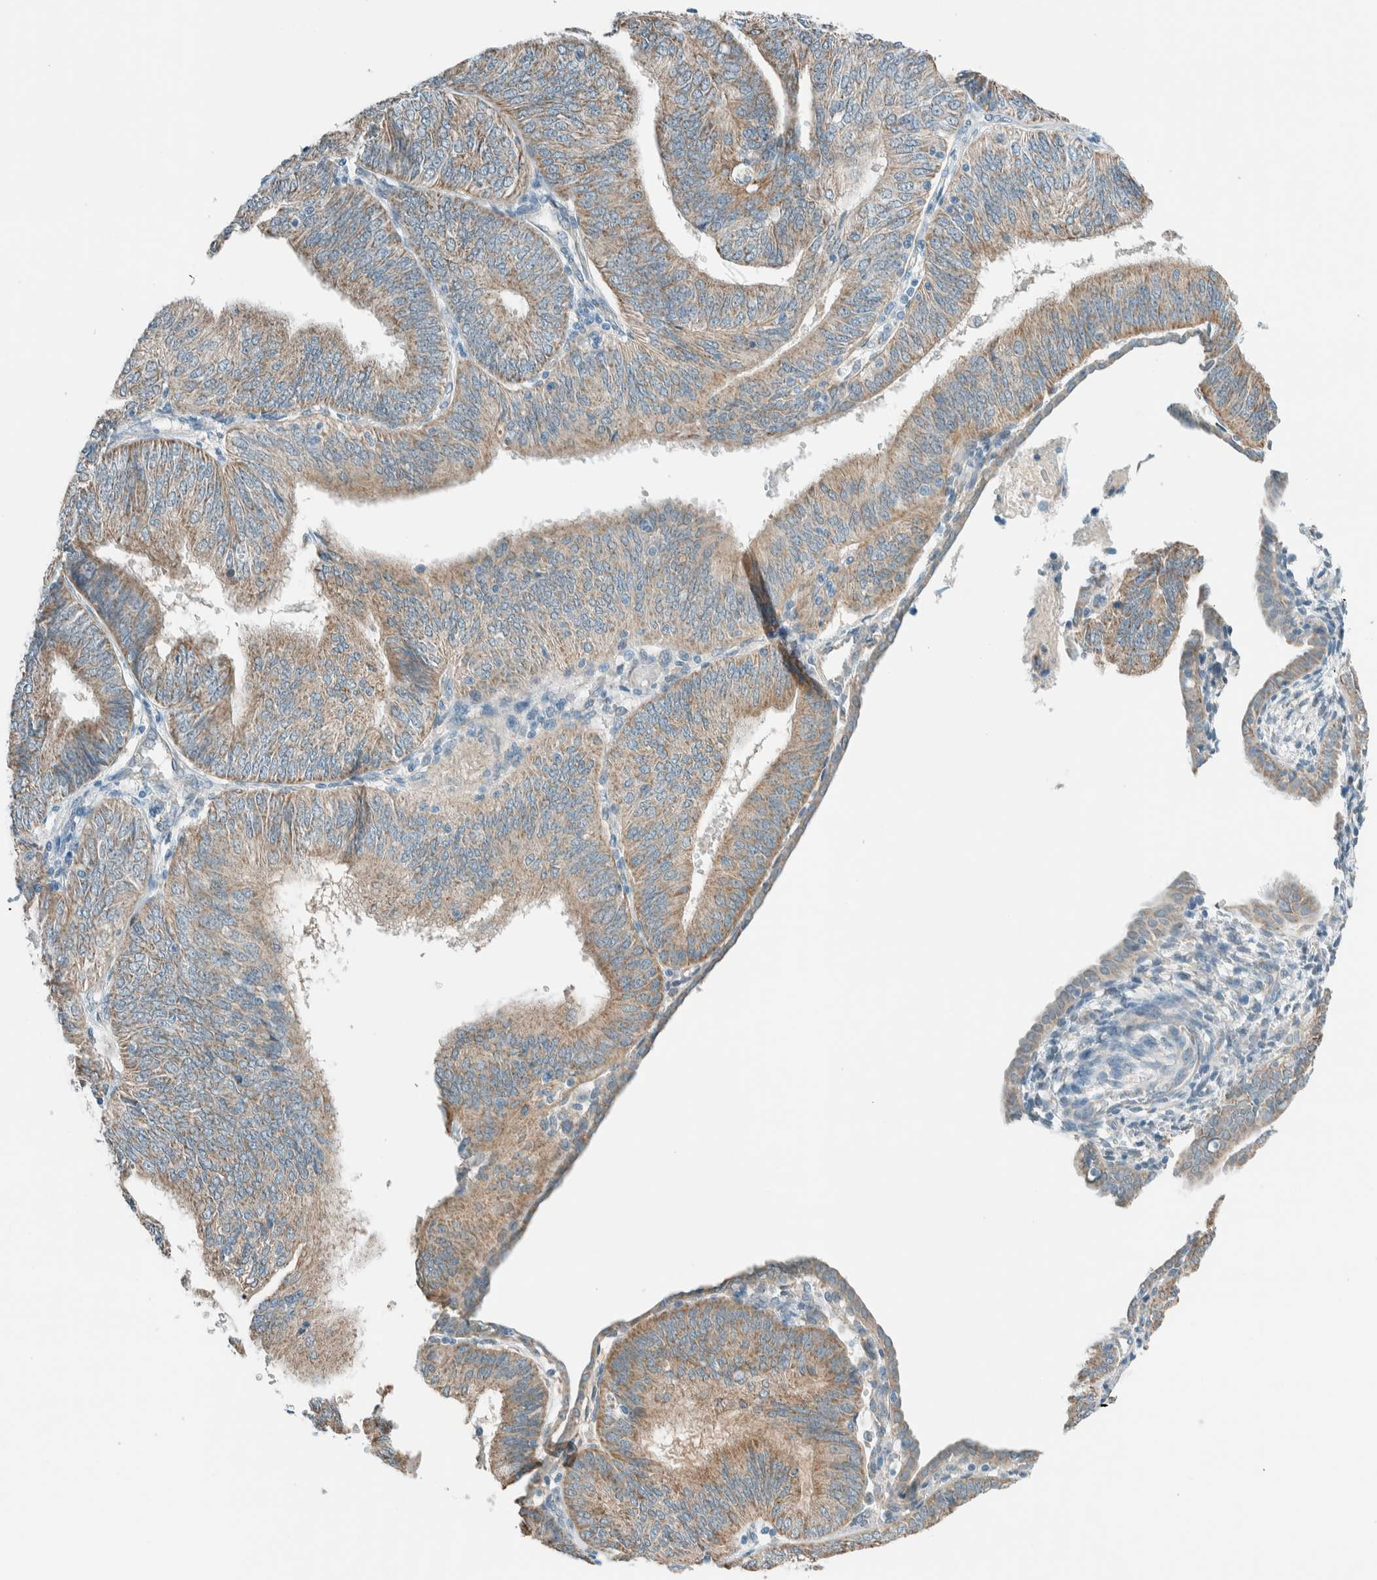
{"staining": {"intensity": "moderate", "quantity": ">75%", "location": "cytoplasmic/membranous"}, "tissue": "endometrial cancer", "cell_type": "Tumor cells", "image_type": "cancer", "snomed": [{"axis": "morphology", "description": "Adenocarcinoma, NOS"}, {"axis": "topography", "description": "Endometrium"}], "caption": "A micrograph of human endometrial cancer stained for a protein reveals moderate cytoplasmic/membranous brown staining in tumor cells.", "gene": "ALDH7A1", "patient": {"sex": "female", "age": 58}}